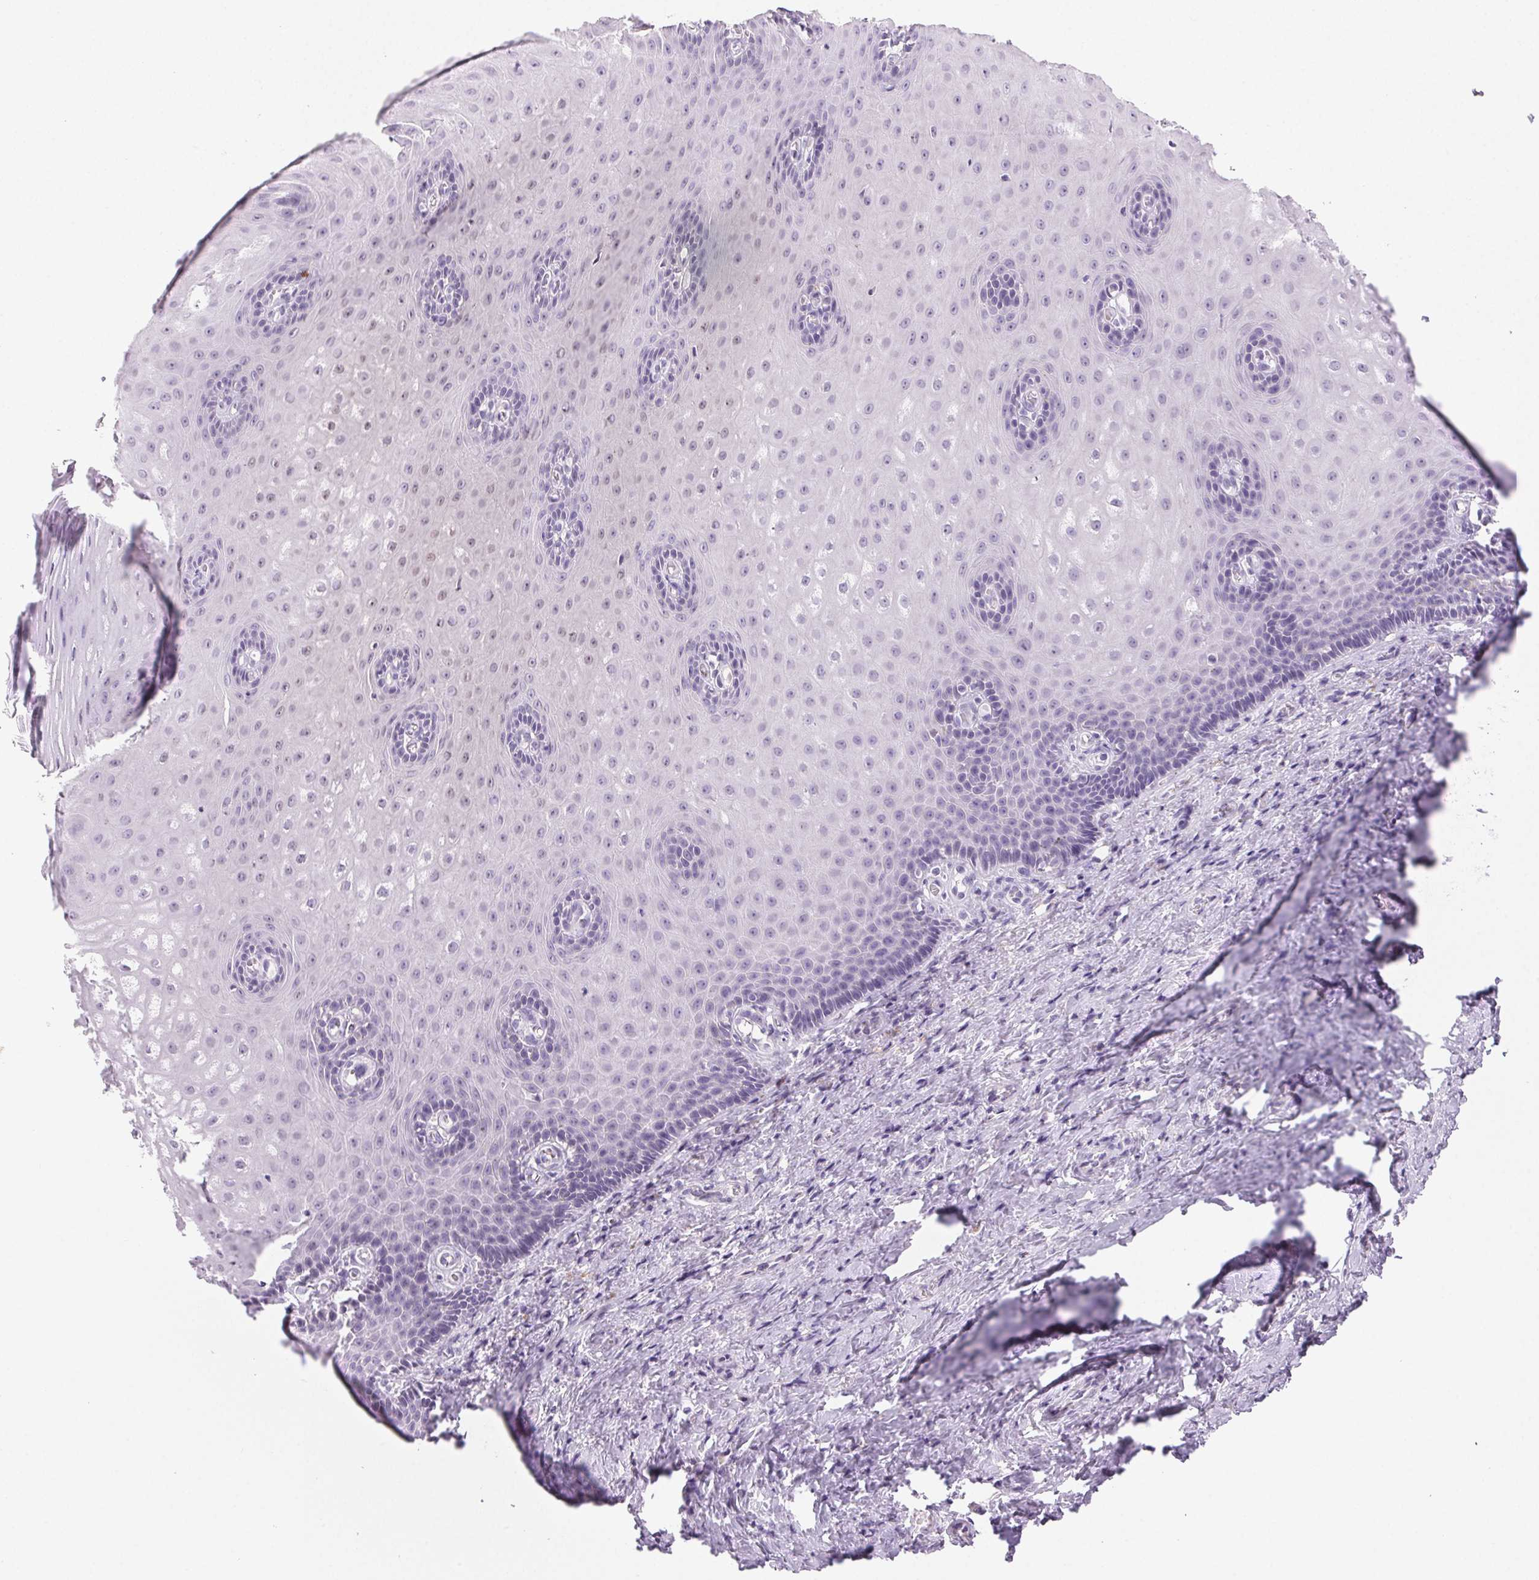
{"staining": {"intensity": "negative", "quantity": "none", "location": "none"}, "tissue": "vagina", "cell_type": "Squamous epithelial cells", "image_type": "normal", "snomed": [{"axis": "morphology", "description": "Normal tissue, NOS"}, {"axis": "topography", "description": "Vagina"}], "caption": "The micrograph shows no staining of squamous epithelial cells in unremarkable vagina.", "gene": "BPIFB2", "patient": {"sex": "female", "age": 83}}